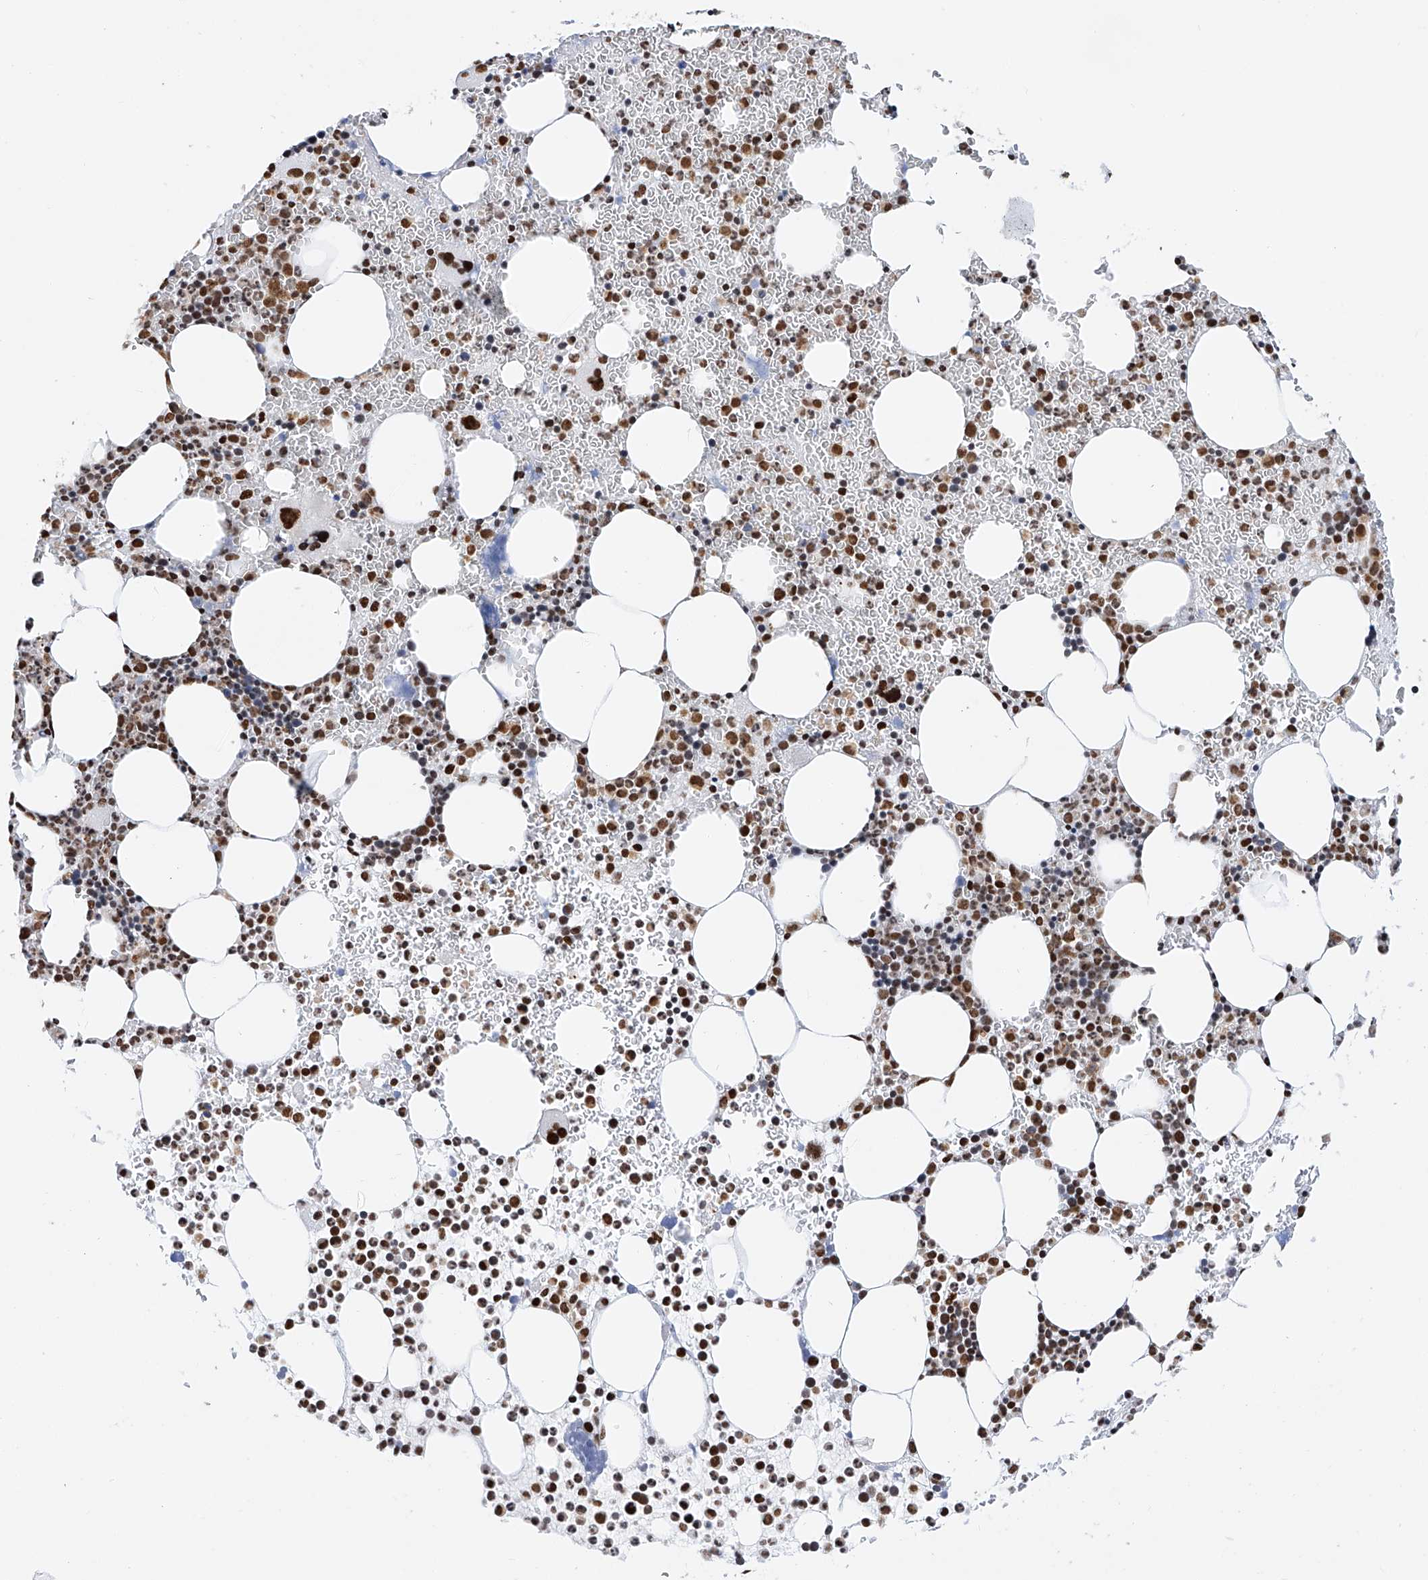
{"staining": {"intensity": "strong", "quantity": ">75%", "location": "nuclear"}, "tissue": "bone marrow", "cell_type": "Hematopoietic cells", "image_type": "normal", "snomed": [{"axis": "morphology", "description": "Normal tissue, NOS"}, {"axis": "topography", "description": "Bone marrow"}], "caption": "IHC of benign bone marrow displays high levels of strong nuclear expression in approximately >75% of hematopoietic cells. (DAB IHC, brown staining for protein, blue staining for nuclei).", "gene": "SRSF6", "patient": {"sex": "female", "age": 78}}